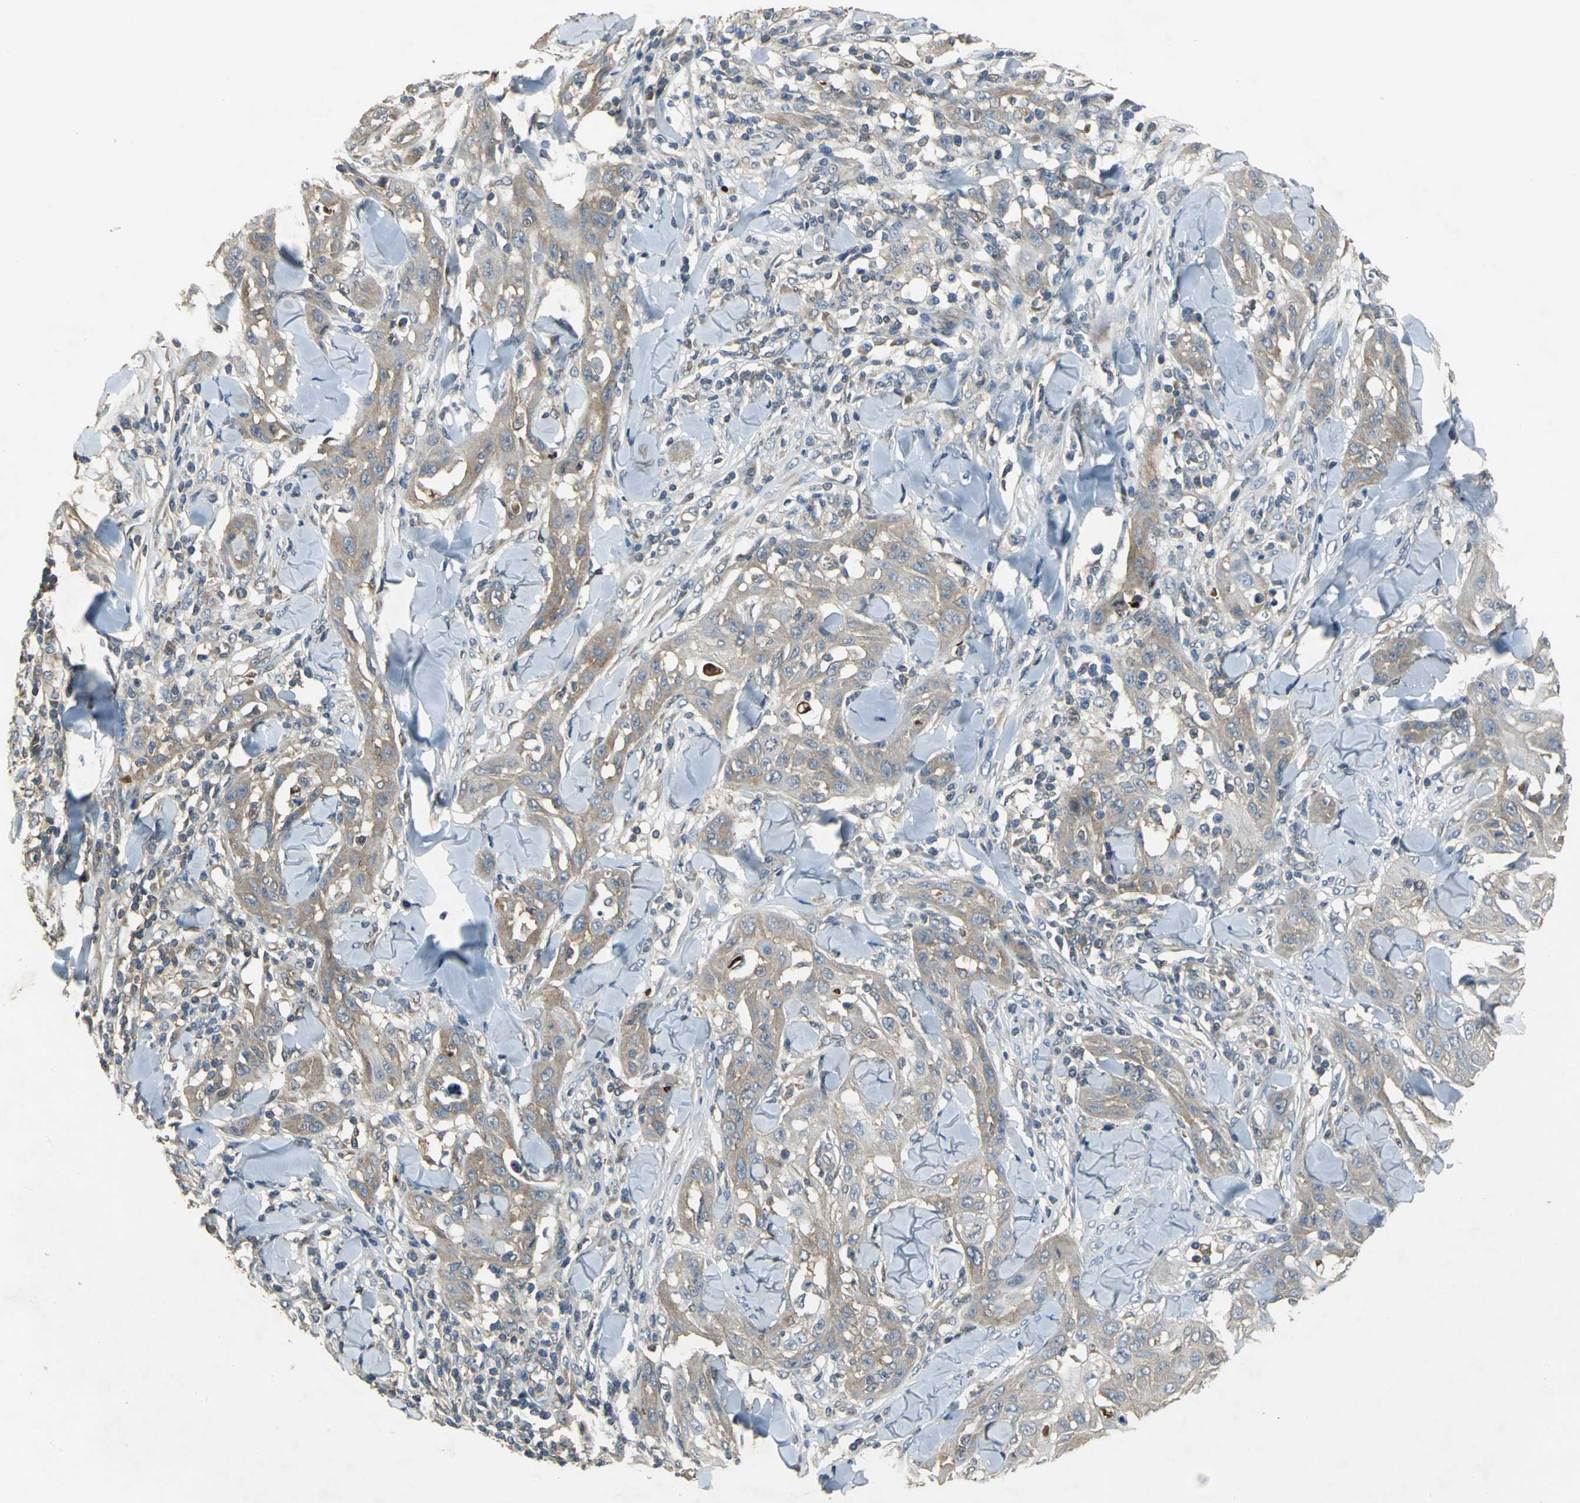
{"staining": {"intensity": "weak", "quantity": ">75%", "location": "cytoplasmic/membranous"}, "tissue": "skin cancer", "cell_type": "Tumor cells", "image_type": "cancer", "snomed": [{"axis": "morphology", "description": "Squamous cell carcinoma, NOS"}, {"axis": "topography", "description": "Skin"}], "caption": "Protein positivity by IHC displays weak cytoplasmic/membranous positivity in about >75% of tumor cells in skin squamous cell carcinoma.", "gene": "MET", "patient": {"sex": "male", "age": 24}}